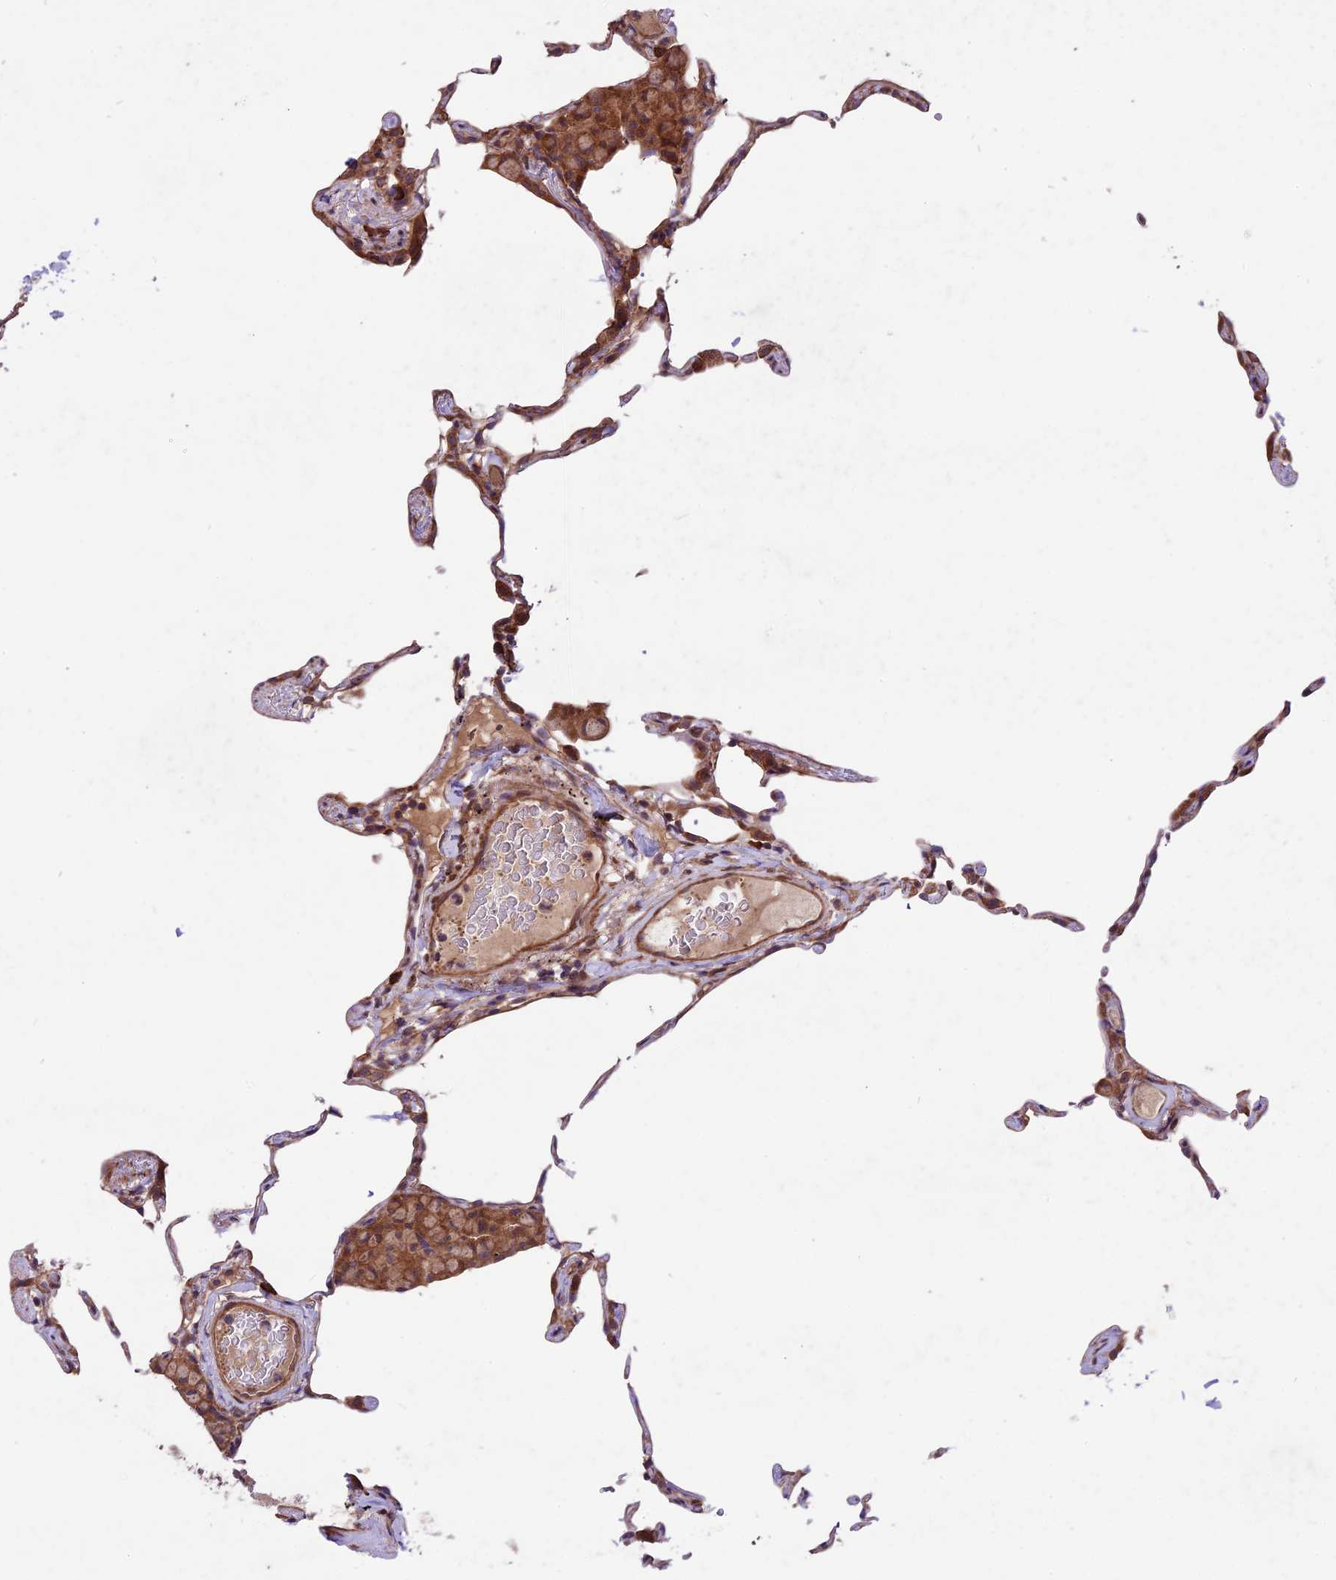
{"staining": {"intensity": "moderate", "quantity": "25%-75%", "location": "cytoplasmic/membranous"}, "tissue": "lung", "cell_type": "Alveolar cells", "image_type": "normal", "snomed": [{"axis": "morphology", "description": "Normal tissue, NOS"}, {"axis": "topography", "description": "Lung"}], "caption": "This is an image of IHC staining of unremarkable lung, which shows moderate expression in the cytoplasmic/membranous of alveolar cells.", "gene": "HDAC5", "patient": {"sex": "female", "age": 57}}